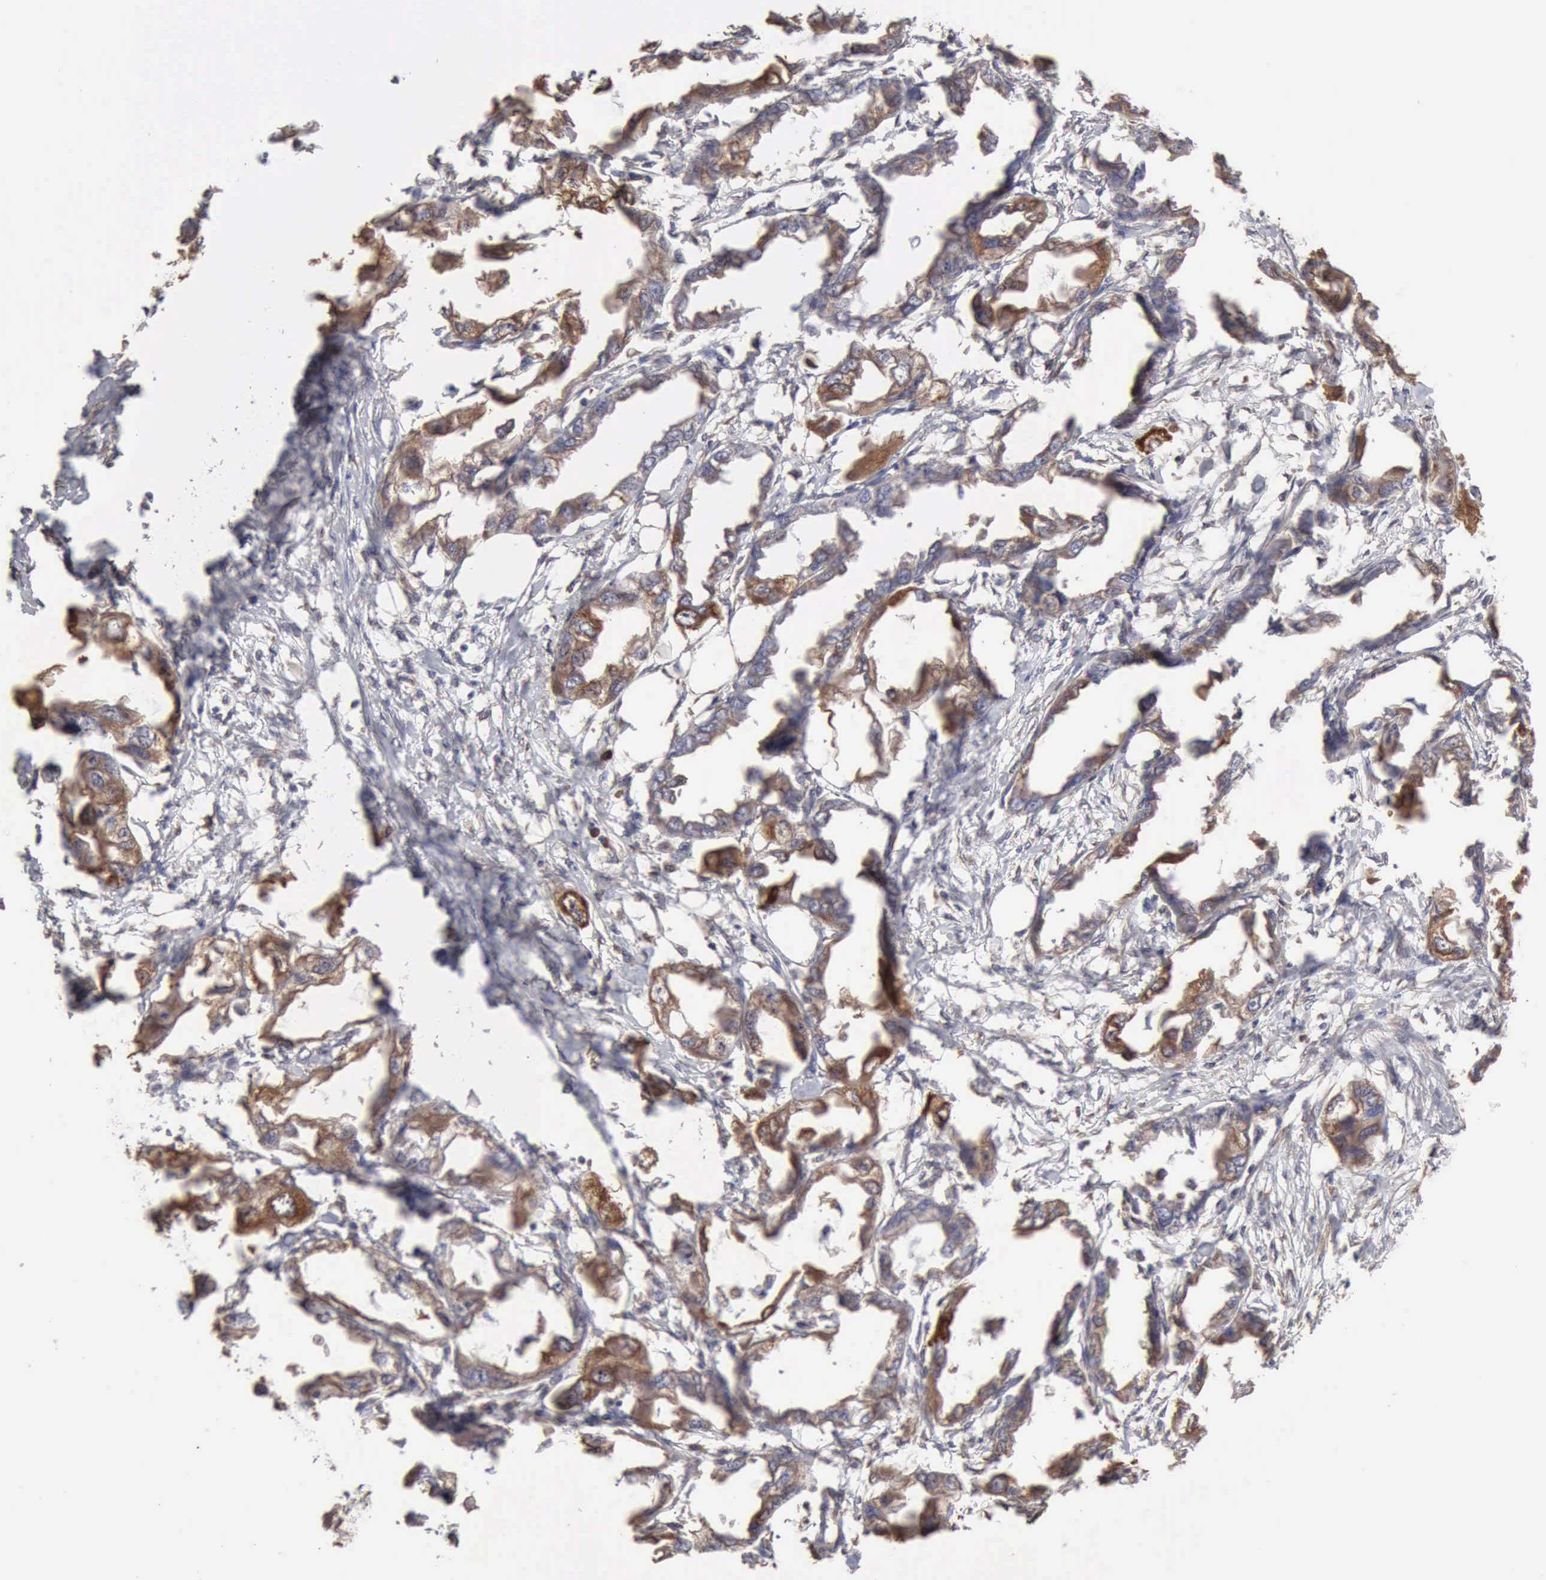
{"staining": {"intensity": "strong", "quantity": ">75%", "location": "cytoplasmic/membranous"}, "tissue": "endometrial cancer", "cell_type": "Tumor cells", "image_type": "cancer", "snomed": [{"axis": "morphology", "description": "Adenocarcinoma, NOS"}, {"axis": "topography", "description": "Endometrium"}], "caption": "High-magnification brightfield microscopy of endometrial adenocarcinoma stained with DAB (3,3'-diaminobenzidine) (brown) and counterstained with hematoxylin (blue). tumor cells exhibit strong cytoplasmic/membranous staining is seen in about>75% of cells.", "gene": "APOL2", "patient": {"sex": "female", "age": 67}}